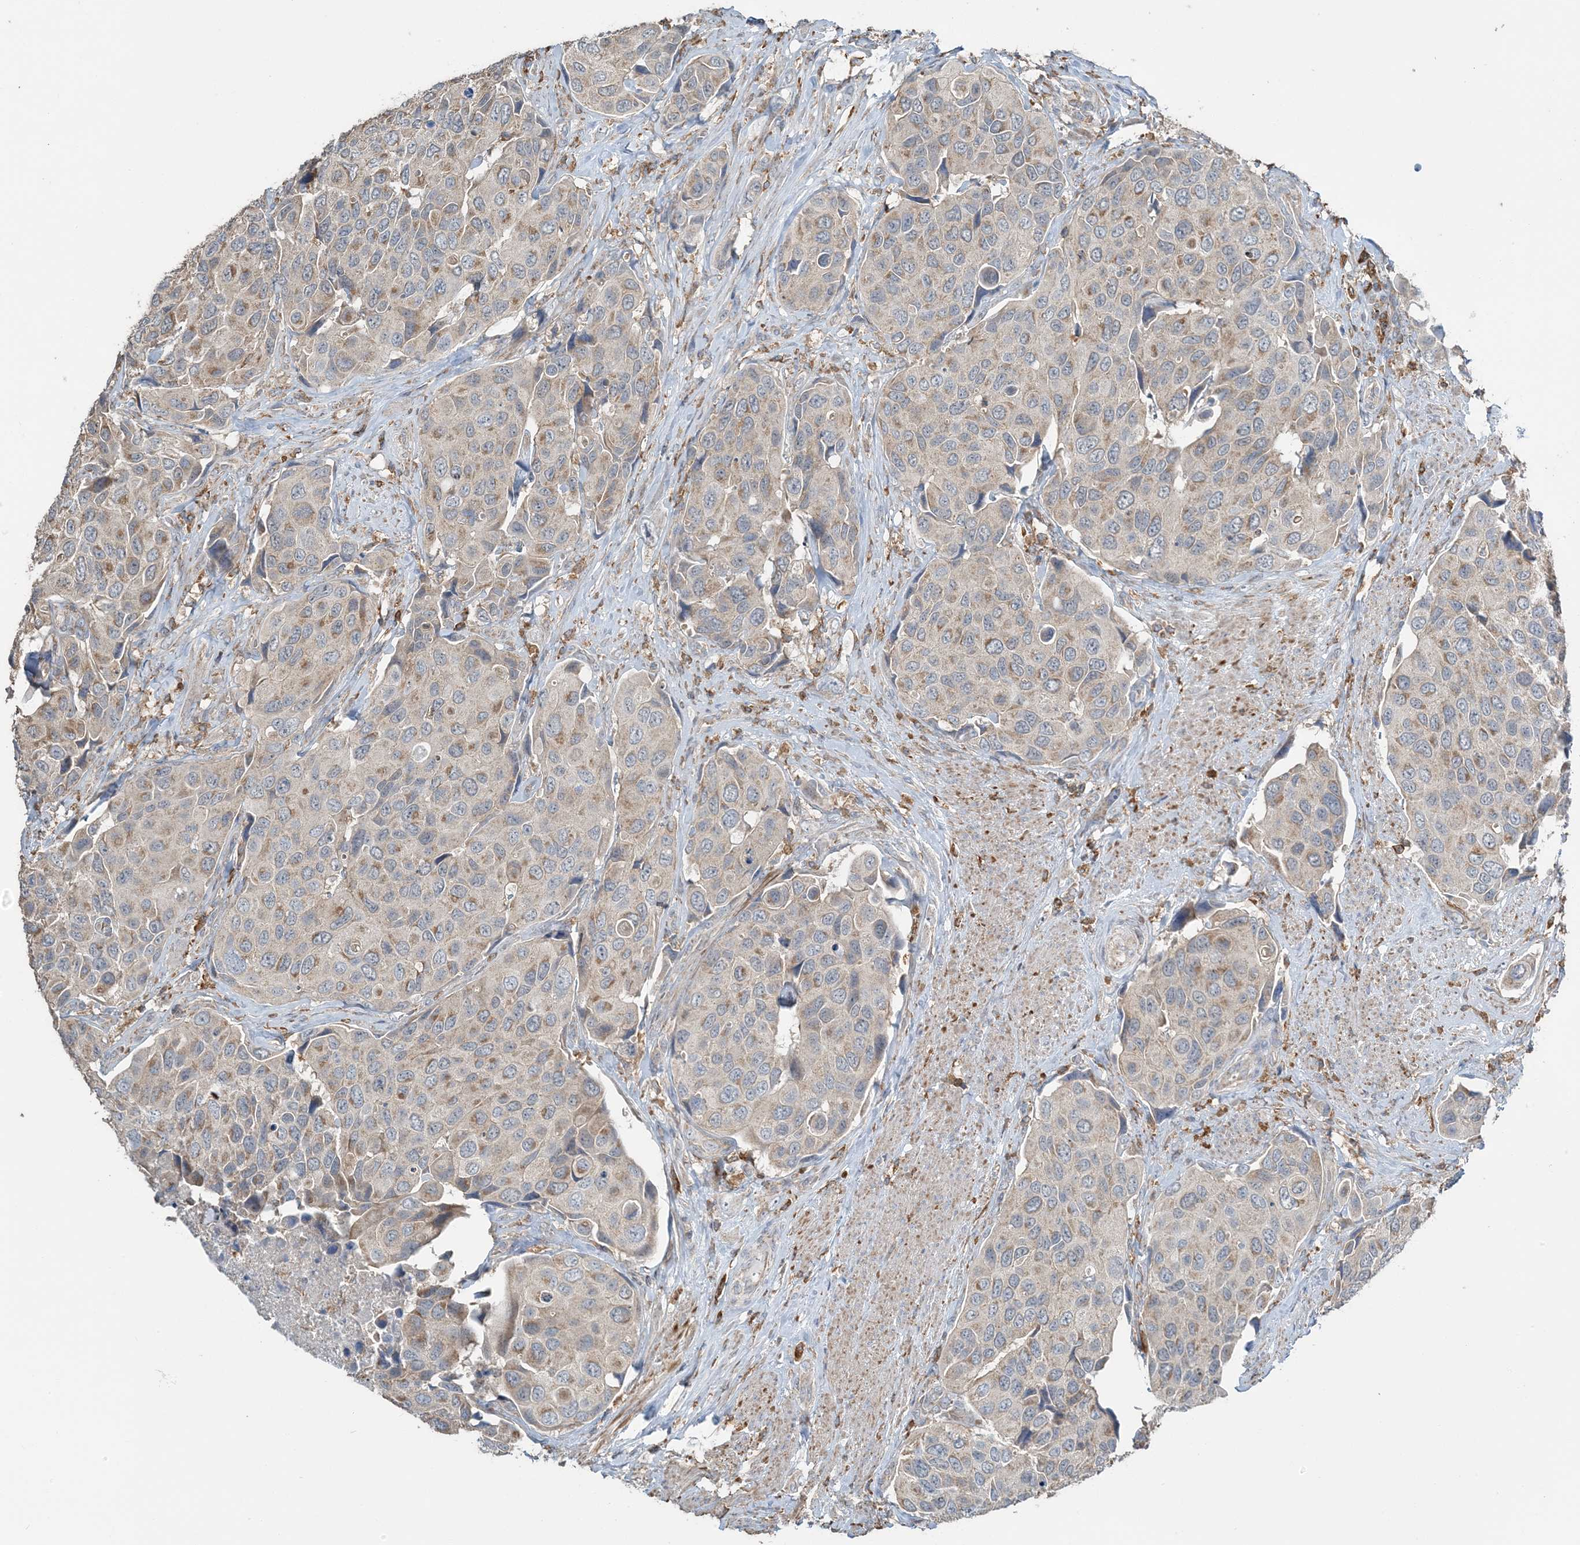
{"staining": {"intensity": "weak", "quantity": "25%-75%", "location": "cytoplasmic/membranous"}, "tissue": "urothelial cancer", "cell_type": "Tumor cells", "image_type": "cancer", "snomed": [{"axis": "morphology", "description": "Urothelial carcinoma, High grade"}, {"axis": "topography", "description": "Urinary bladder"}], "caption": "Human urothelial carcinoma (high-grade) stained with a protein marker demonstrates weak staining in tumor cells.", "gene": "TMLHE", "patient": {"sex": "male", "age": 74}}